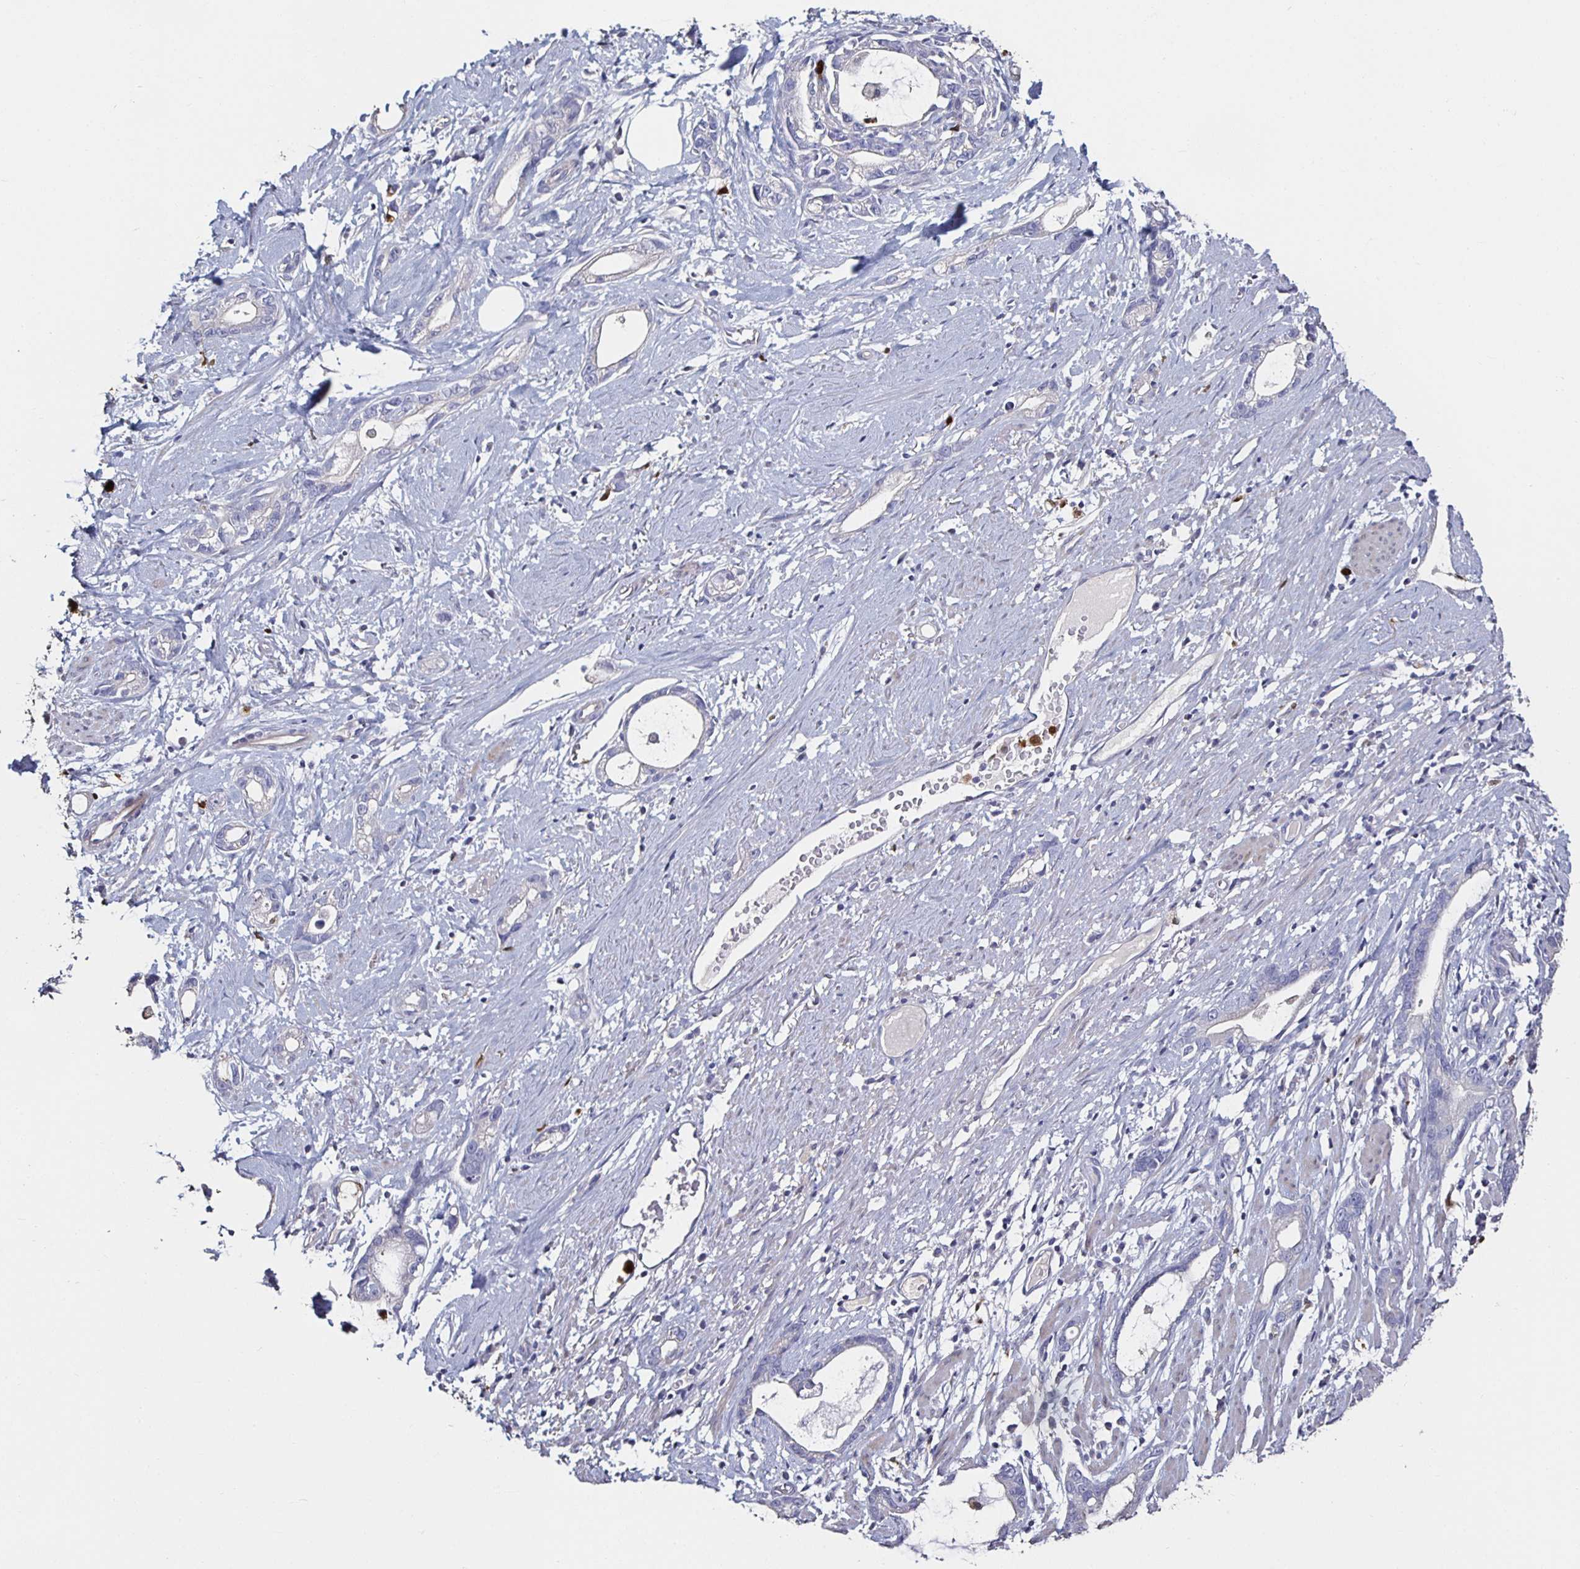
{"staining": {"intensity": "negative", "quantity": "none", "location": "none"}, "tissue": "stomach cancer", "cell_type": "Tumor cells", "image_type": "cancer", "snomed": [{"axis": "morphology", "description": "Adenocarcinoma, NOS"}, {"axis": "topography", "description": "Stomach"}], "caption": "Stomach cancer (adenocarcinoma) was stained to show a protein in brown. There is no significant staining in tumor cells.", "gene": "TLR4", "patient": {"sex": "male", "age": 55}}